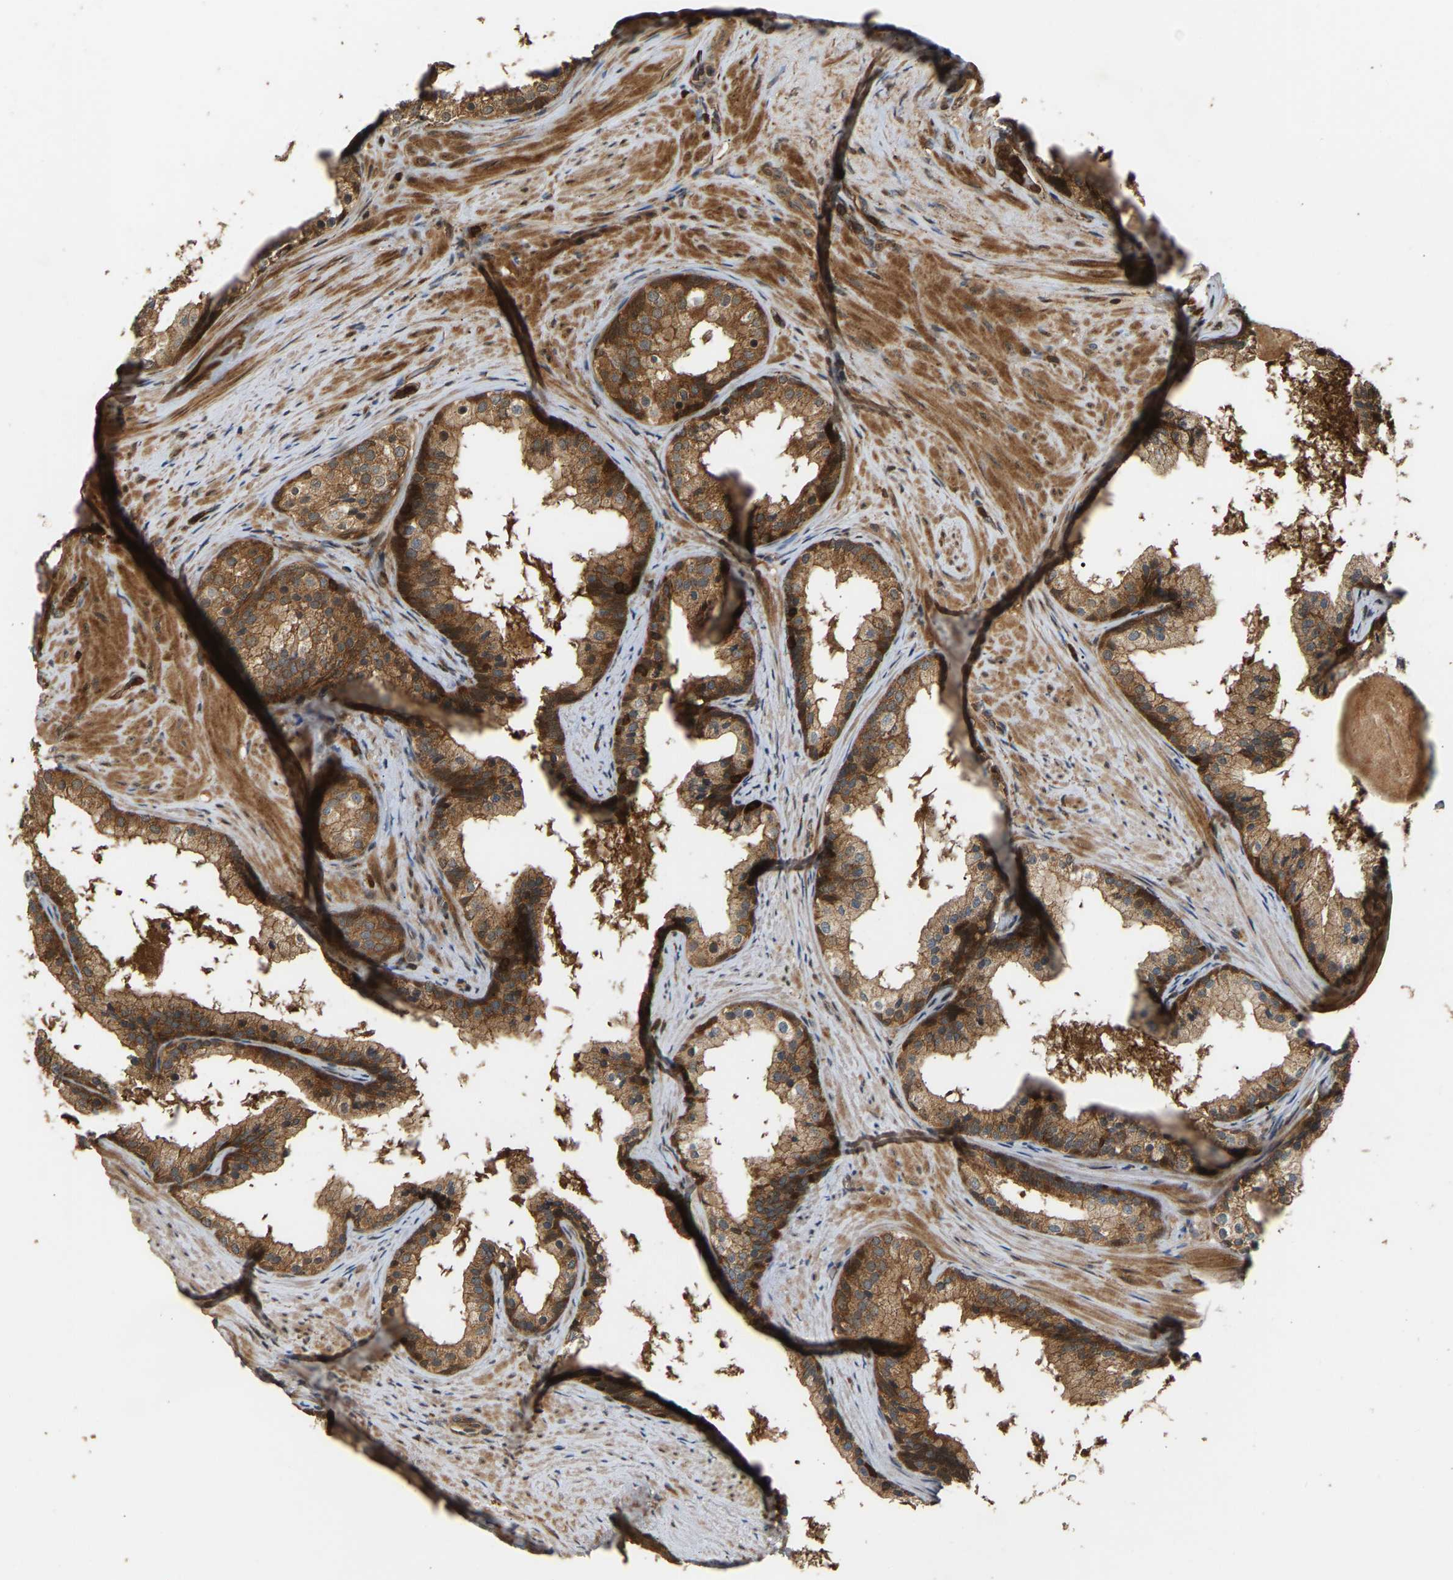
{"staining": {"intensity": "moderate", "quantity": ">75%", "location": "cytoplasmic/membranous"}, "tissue": "prostate cancer", "cell_type": "Tumor cells", "image_type": "cancer", "snomed": [{"axis": "morphology", "description": "Adenocarcinoma, Low grade"}, {"axis": "topography", "description": "Prostate"}], "caption": "Brown immunohistochemical staining in prostate adenocarcinoma (low-grade) displays moderate cytoplasmic/membranous staining in approximately >75% of tumor cells.", "gene": "GOPC", "patient": {"sex": "male", "age": 69}}